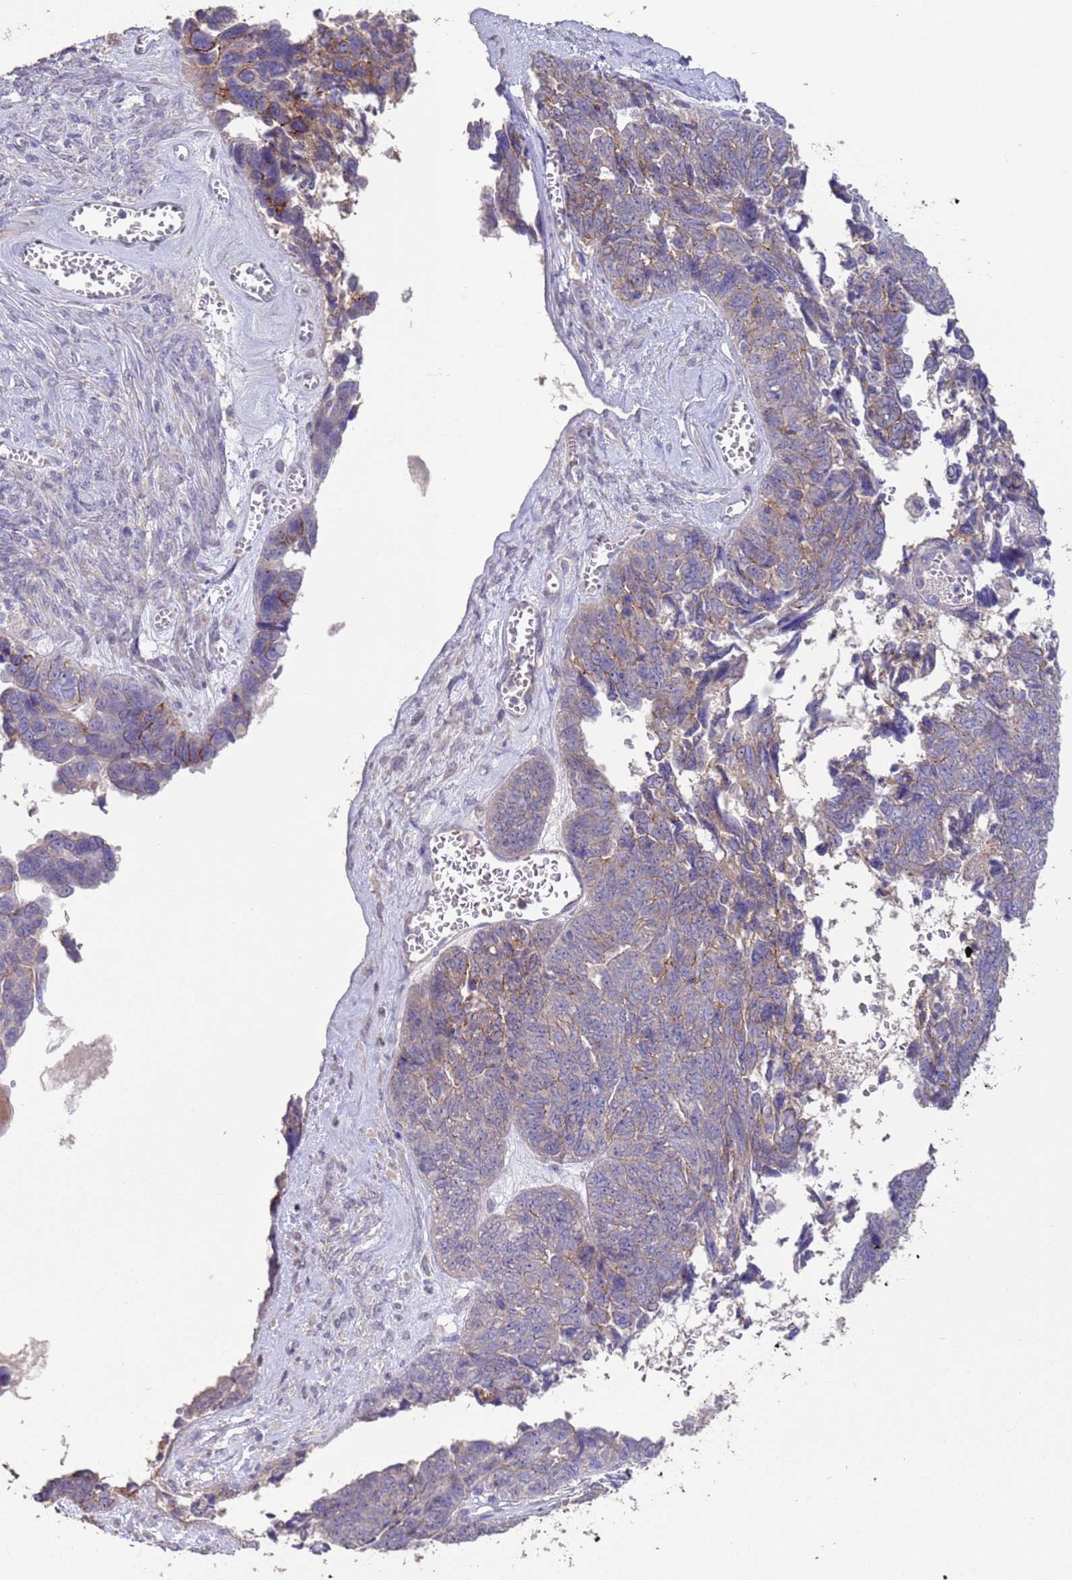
{"staining": {"intensity": "moderate", "quantity": "<25%", "location": "cytoplasmic/membranous"}, "tissue": "ovarian cancer", "cell_type": "Tumor cells", "image_type": "cancer", "snomed": [{"axis": "morphology", "description": "Cystadenocarcinoma, serous, NOS"}, {"axis": "topography", "description": "Ovary"}], "caption": "A low amount of moderate cytoplasmic/membranous positivity is present in approximately <25% of tumor cells in serous cystadenocarcinoma (ovarian) tissue.", "gene": "SLC9B2", "patient": {"sex": "female", "age": 79}}